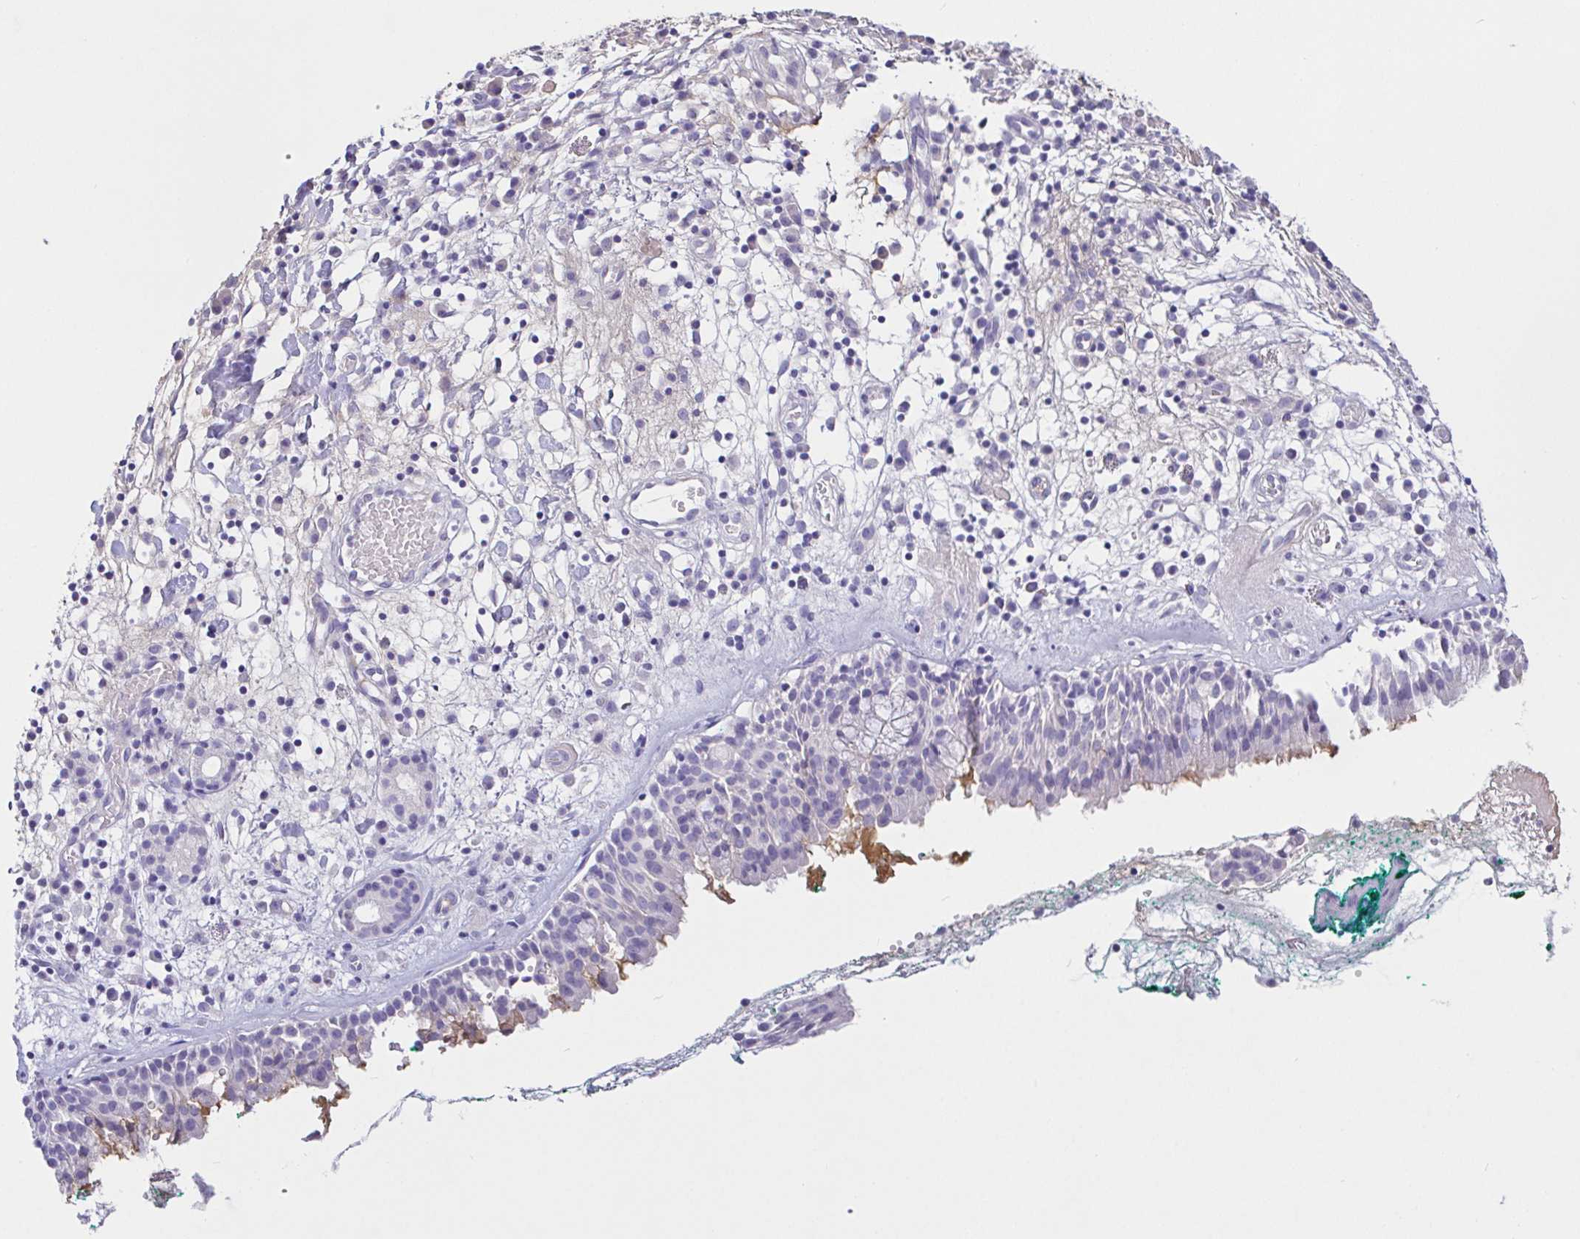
{"staining": {"intensity": "negative", "quantity": "none", "location": "none"}, "tissue": "nasopharynx", "cell_type": "Respiratory epithelial cells", "image_type": "normal", "snomed": [{"axis": "morphology", "description": "Normal tissue, NOS"}, {"axis": "morphology", "description": "Basal cell carcinoma"}, {"axis": "topography", "description": "Cartilage tissue"}, {"axis": "topography", "description": "Nasopharynx"}, {"axis": "topography", "description": "Oral tissue"}], "caption": "DAB immunohistochemical staining of unremarkable human nasopharynx displays no significant expression in respiratory epithelial cells.", "gene": "SAA2", "patient": {"sex": "female", "age": 77}}